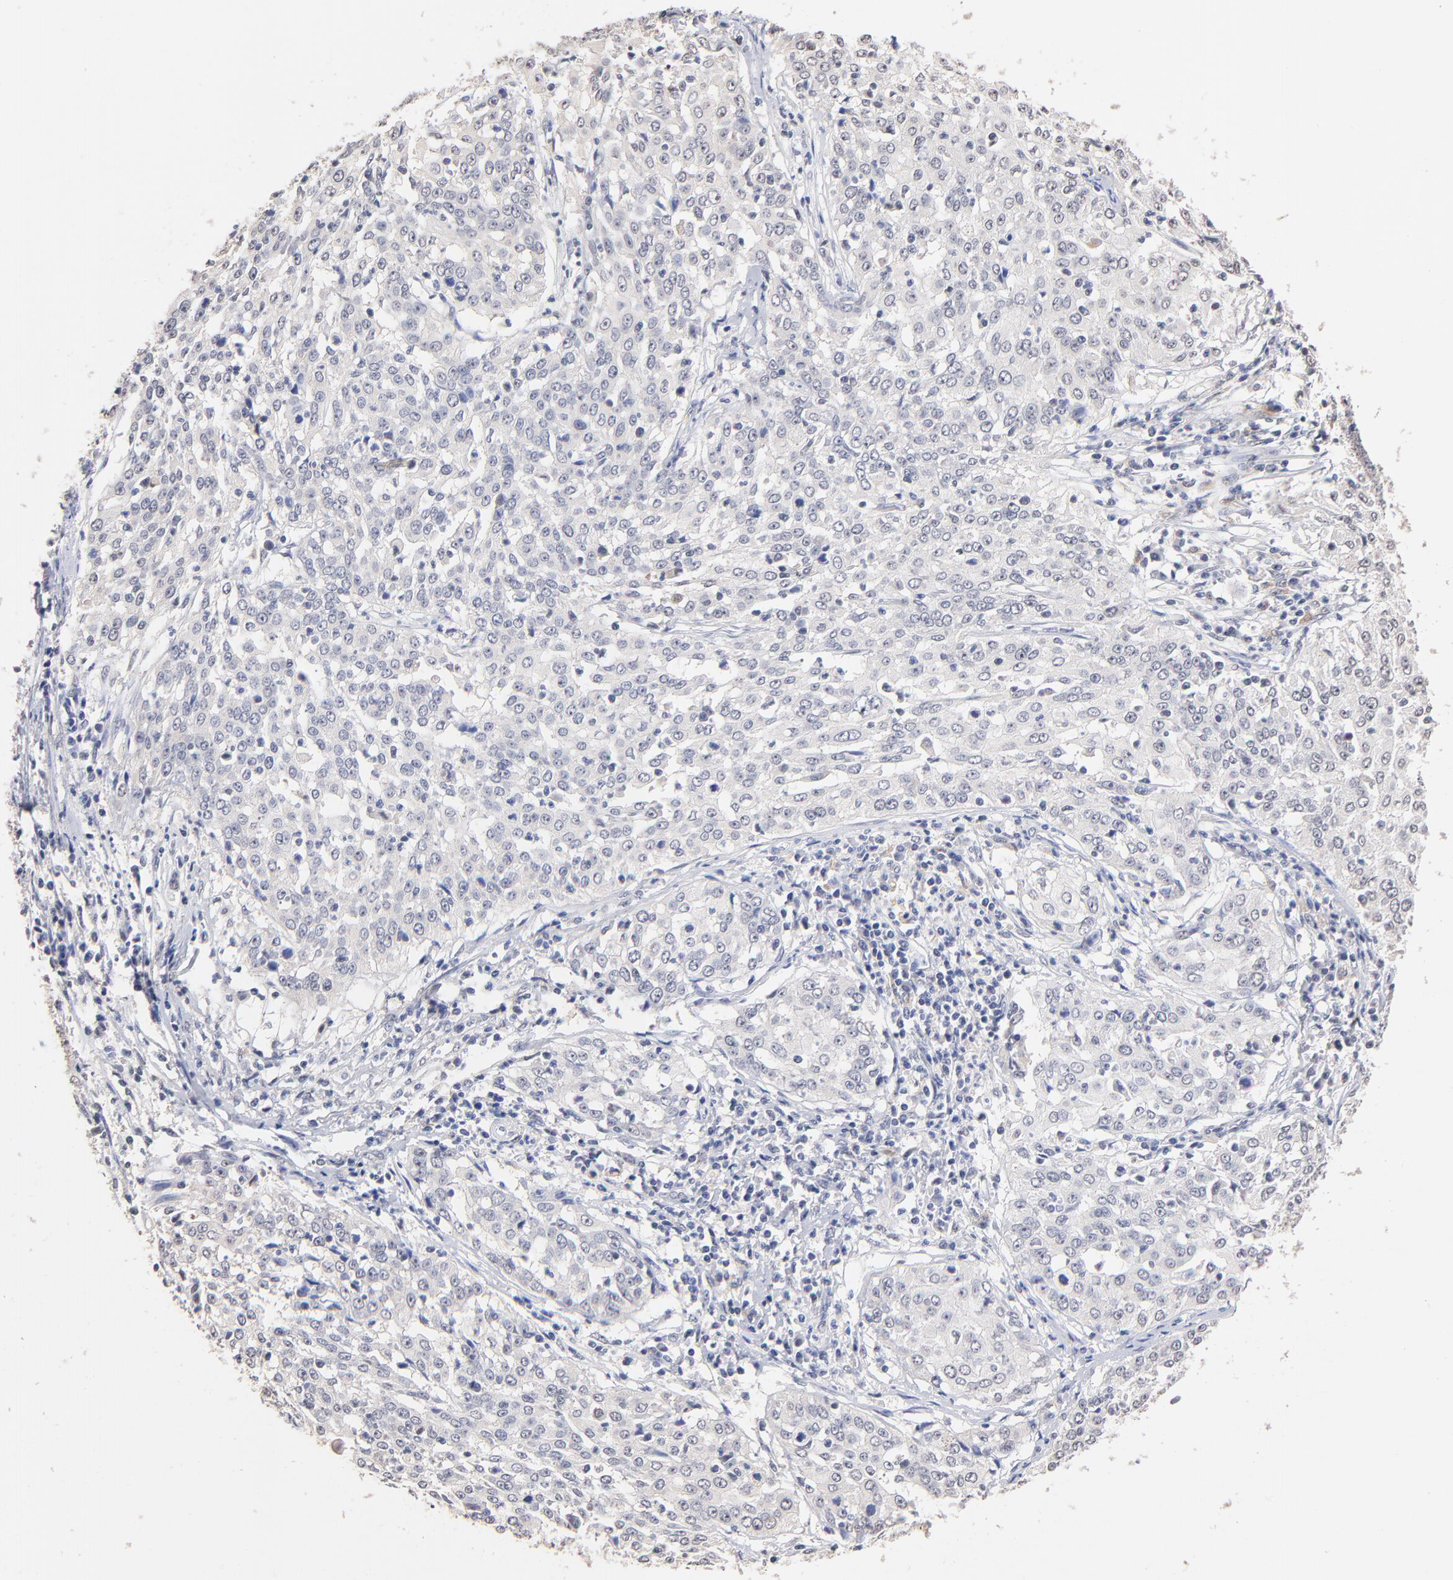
{"staining": {"intensity": "negative", "quantity": "none", "location": "none"}, "tissue": "cervical cancer", "cell_type": "Tumor cells", "image_type": "cancer", "snomed": [{"axis": "morphology", "description": "Squamous cell carcinoma, NOS"}, {"axis": "topography", "description": "Cervix"}], "caption": "A micrograph of squamous cell carcinoma (cervical) stained for a protein displays no brown staining in tumor cells. (DAB immunohistochemistry with hematoxylin counter stain).", "gene": "RIBC2", "patient": {"sex": "female", "age": 39}}